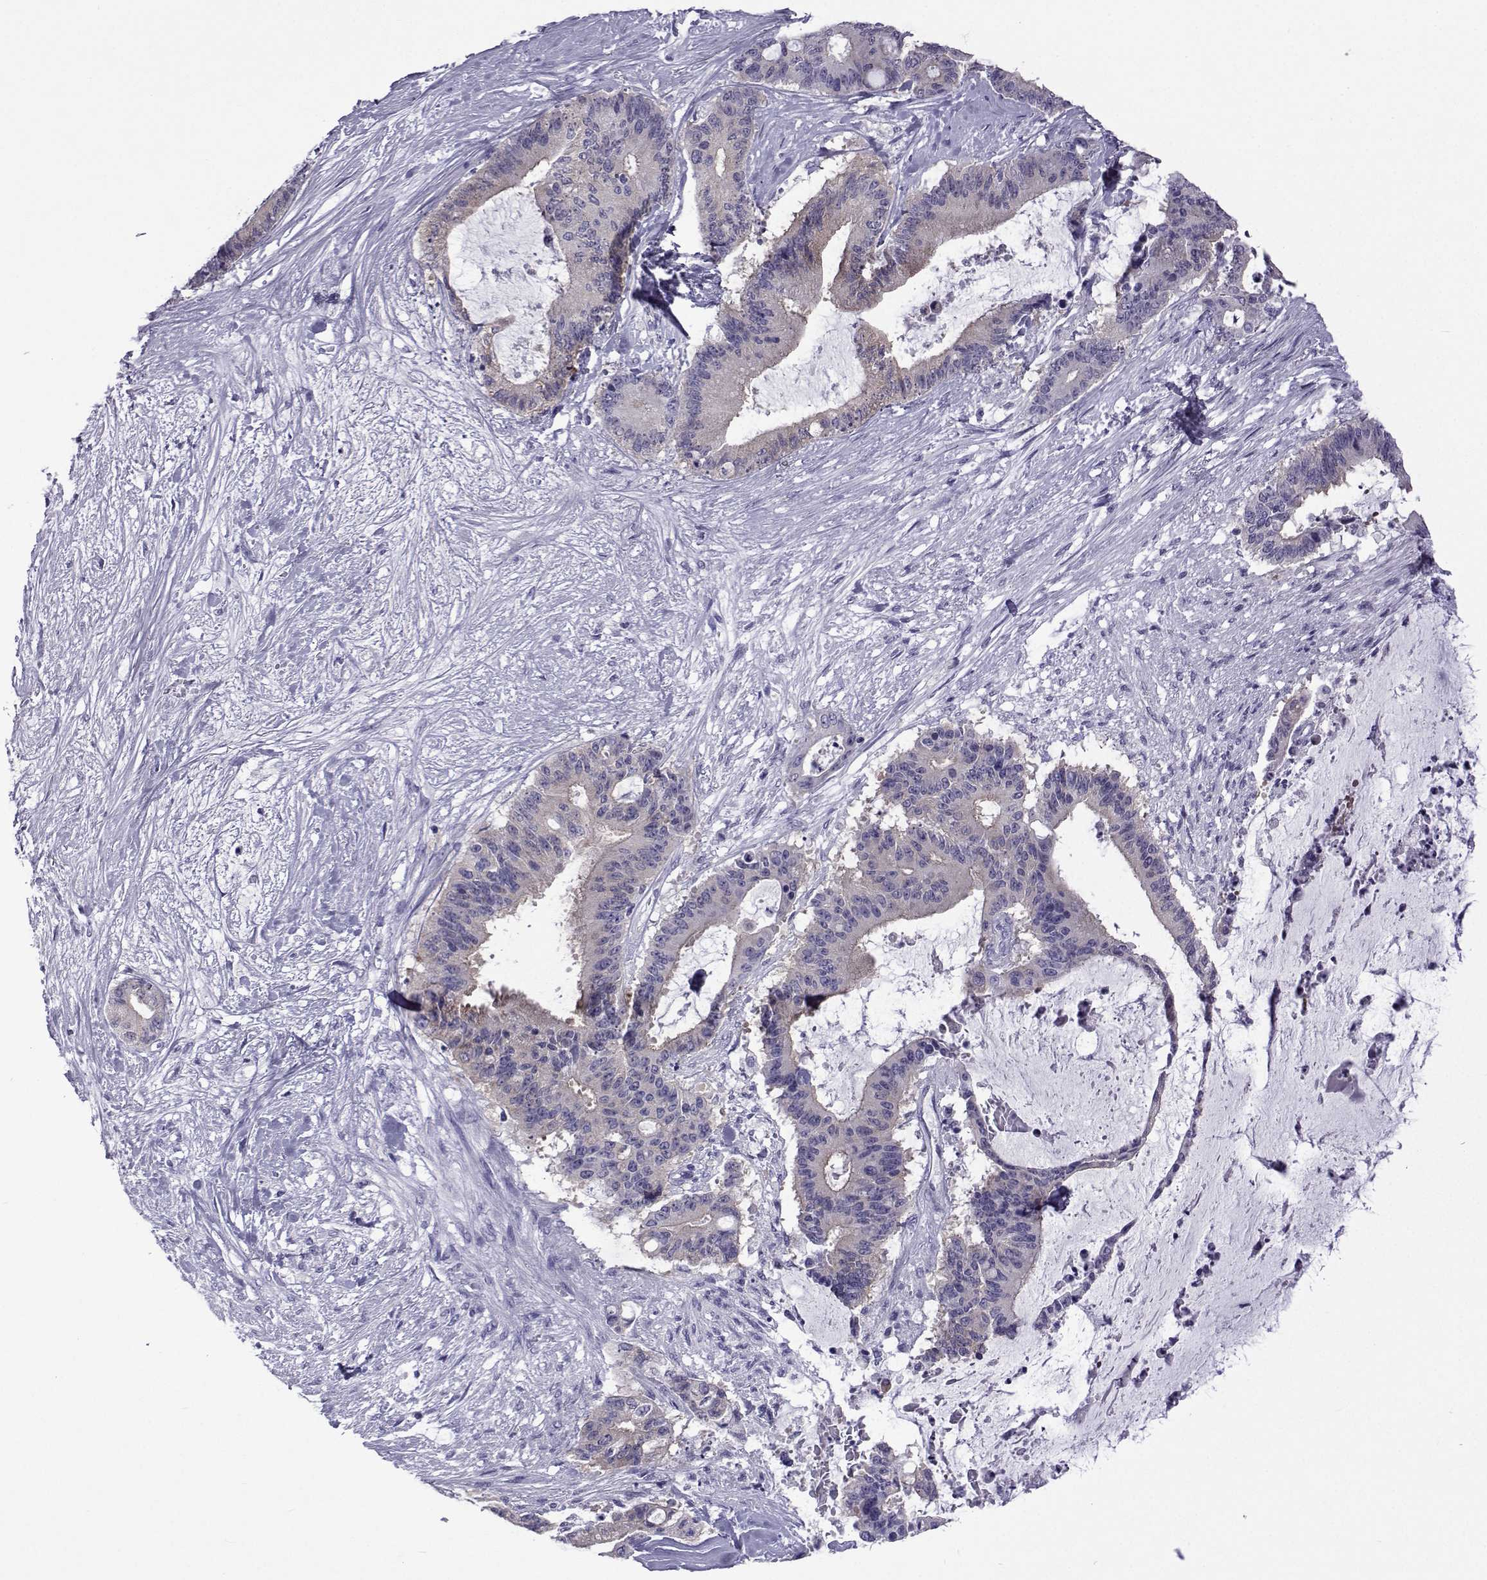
{"staining": {"intensity": "negative", "quantity": "none", "location": "none"}, "tissue": "liver cancer", "cell_type": "Tumor cells", "image_type": "cancer", "snomed": [{"axis": "morphology", "description": "Normal tissue, NOS"}, {"axis": "morphology", "description": "Cholangiocarcinoma"}, {"axis": "topography", "description": "Liver"}, {"axis": "topography", "description": "Peripheral nerve tissue"}], "caption": "Tumor cells are negative for protein expression in human liver cancer (cholangiocarcinoma).", "gene": "COL22A1", "patient": {"sex": "female", "age": 73}}